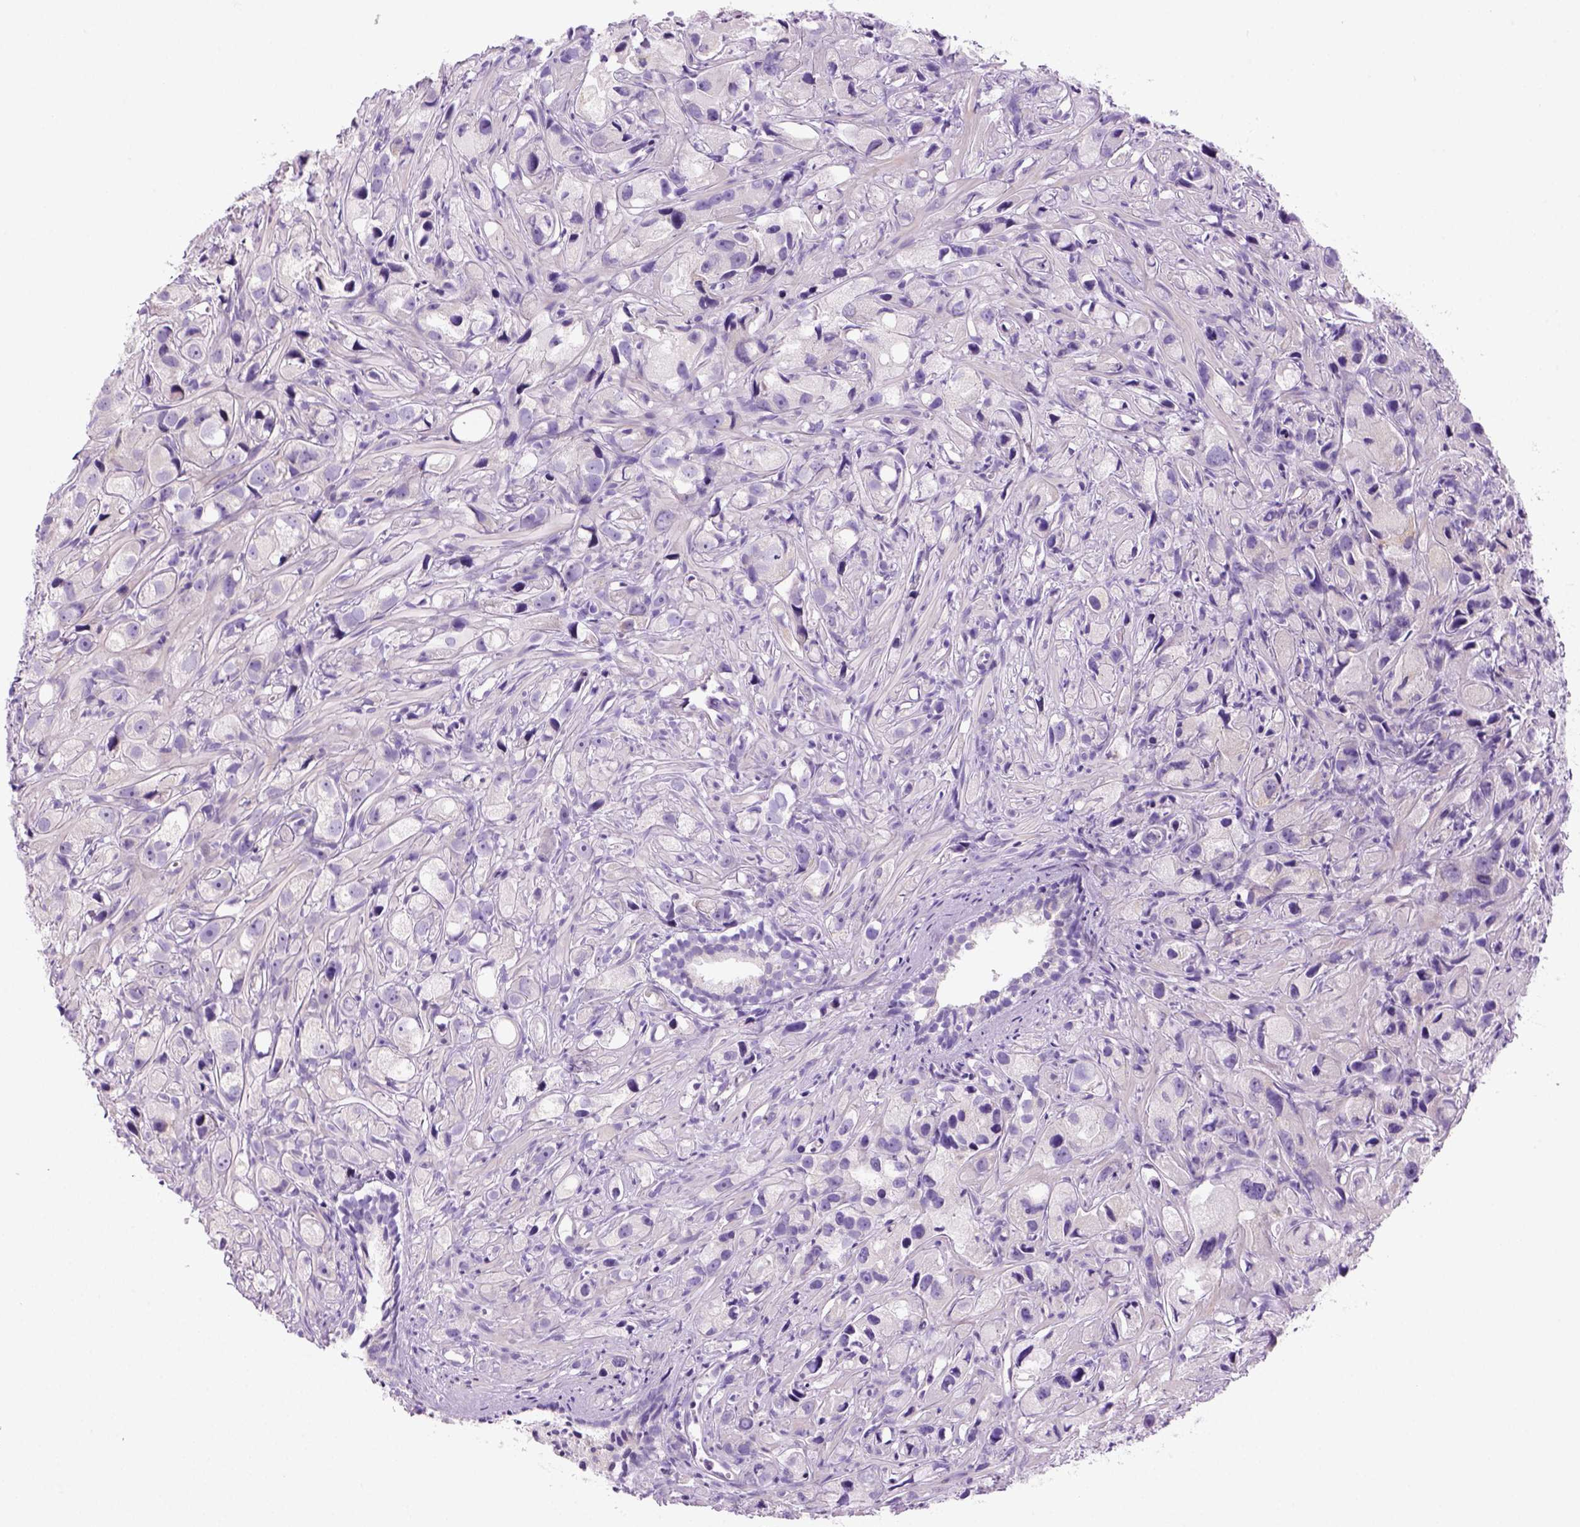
{"staining": {"intensity": "negative", "quantity": "none", "location": "none"}, "tissue": "prostate cancer", "cell_type": "Tumor cells", "image_type": "cancer", "snomed": [{"axis": "morphology", "description": "Adenocarcinoma, High grade"}, {"axis": "topography", "description": "Prostate"}], "caption": "Human high-grade adenocarcinoma (prostate) stained for a protein using IHC displays no positivity in tumor cells.", "gene": "DNAH11", "patient": {"sex": "male", "age": 75}}